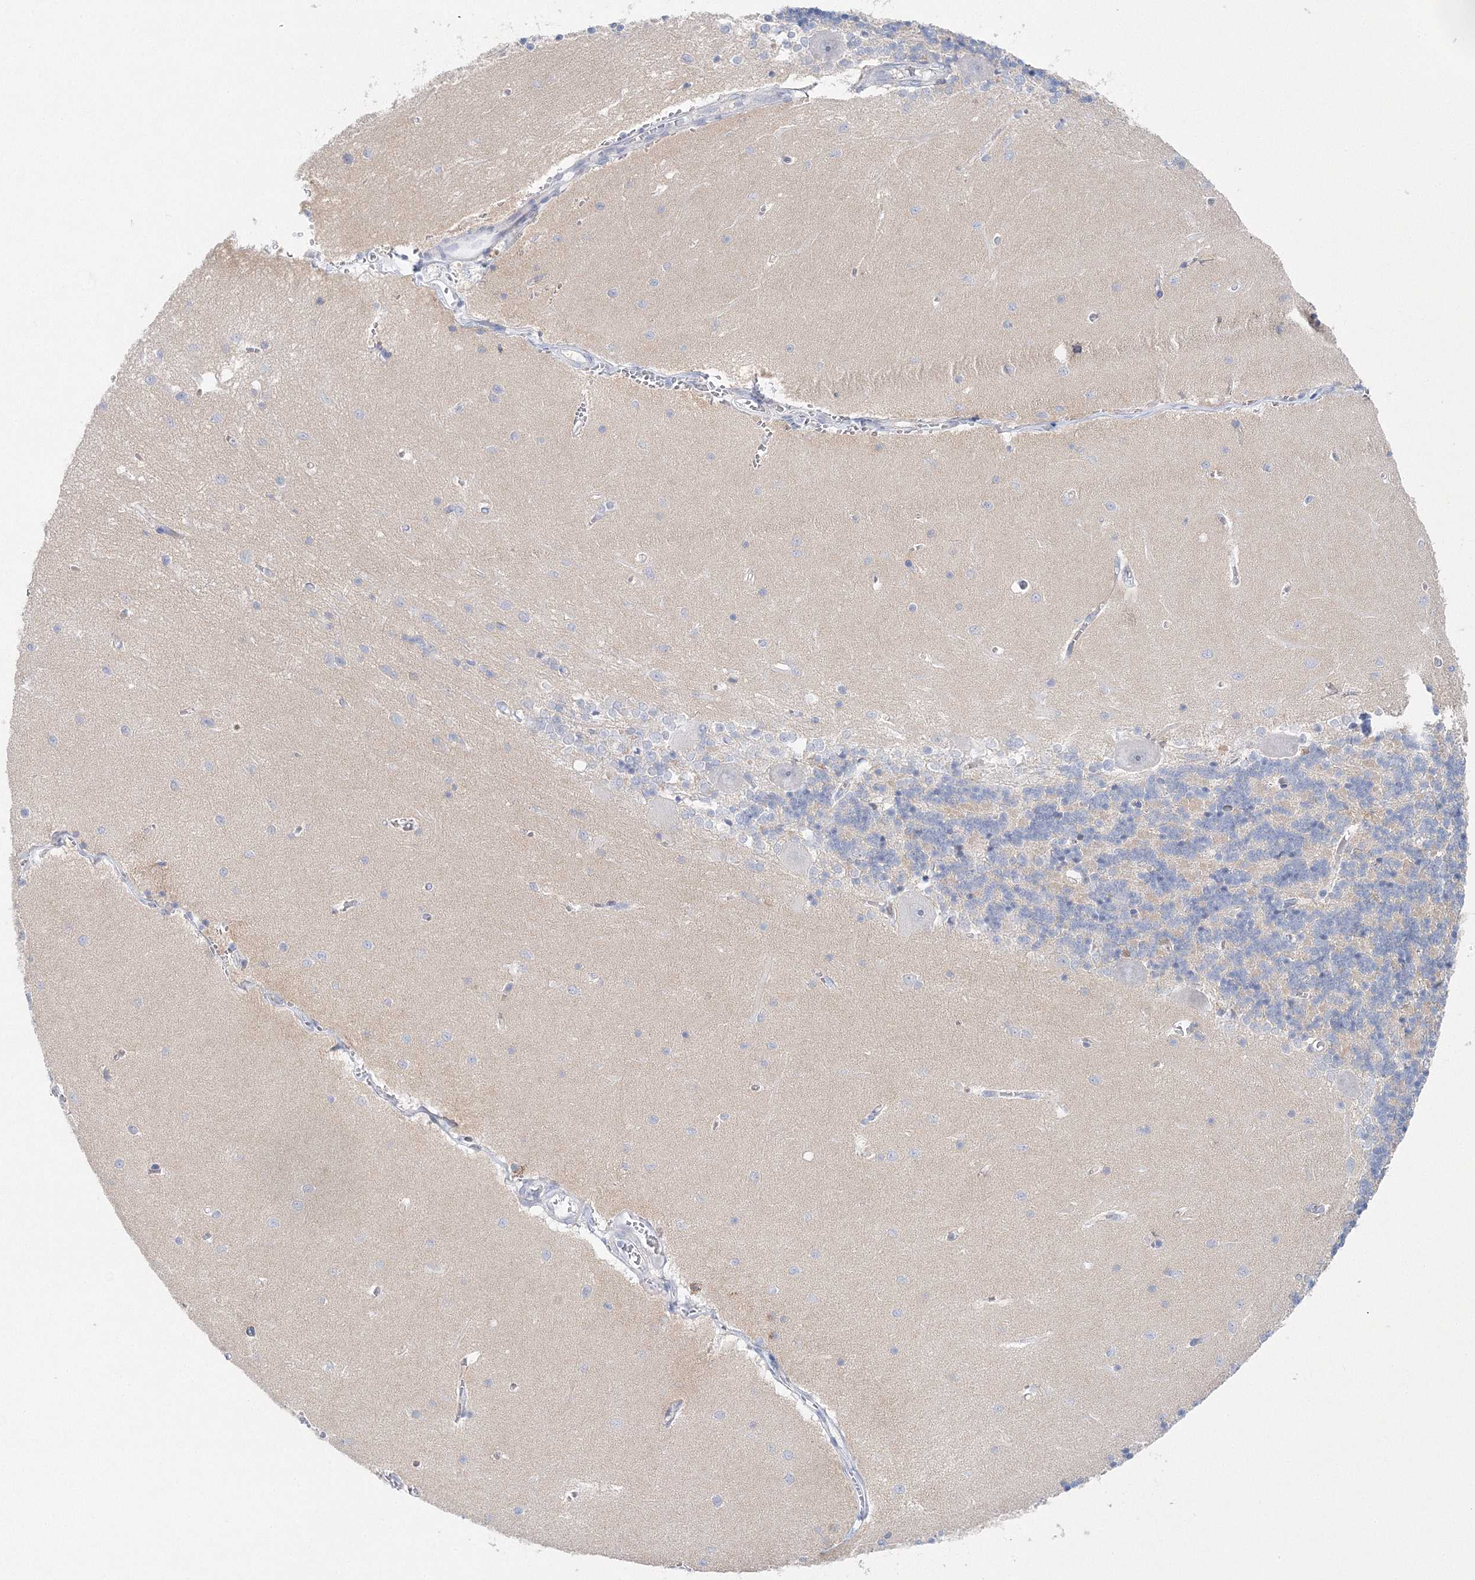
{"staining": {"intensity": "negative", "quantity": "none", "location": "none"}, "tissue": "cerebellum", "cell_type": "Cells in granular layer", "image_type": "normal", "snomed": [{"axis": "morphology", "description": "Normal tissue, NOS"}, {"axis": "topography", "description": "Cerebellum"}], "caption": "A high-resolution image shows immunohistochemistry (IHC) staining of normal cerebellum, which demonstrates no significant expression in cells in granular layer.", "gene": "HMGCS1", "patient": {"sex": "male", "age": 37}}